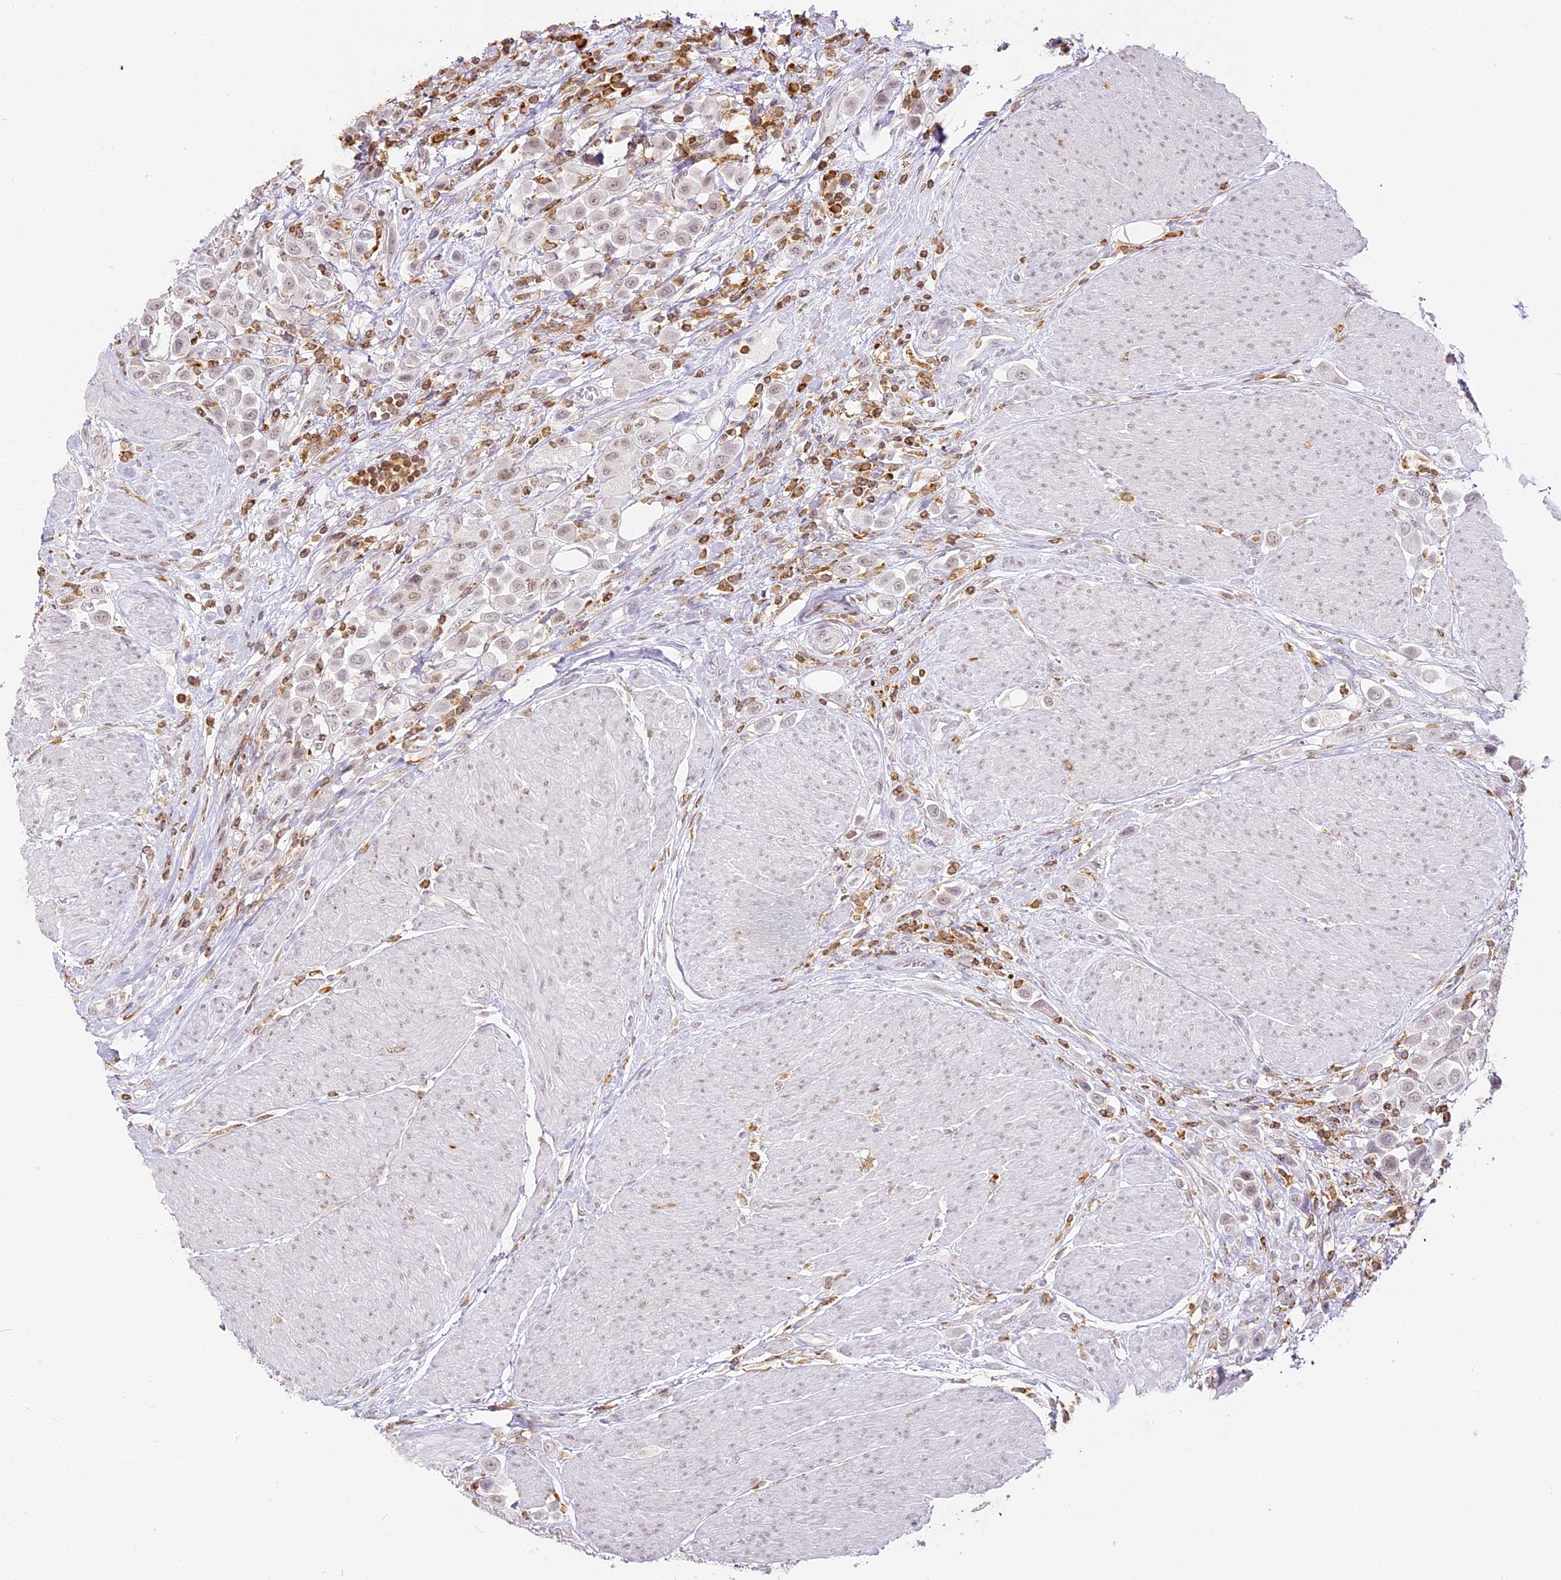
{"staining": {"intensity": "weak", "quantity": ">75%", "location": "nuclear"}, "tissue": "urothelial cancer", "cell_type": "Tumor cells", "image_type": "cancer", "snomed": [{"axis": "morphology", "description": "Urothelial carcinoma, High grade"}, {"axis": "topography", "description": "Urinary bladder"}], "caption": "Weak nuclear protein expression is identified in approximately >75% of tumor cells in high-grade urothelial carcinoma.", "gene": "DOCK2", "patient": {"sex": "male", "age": 50}}